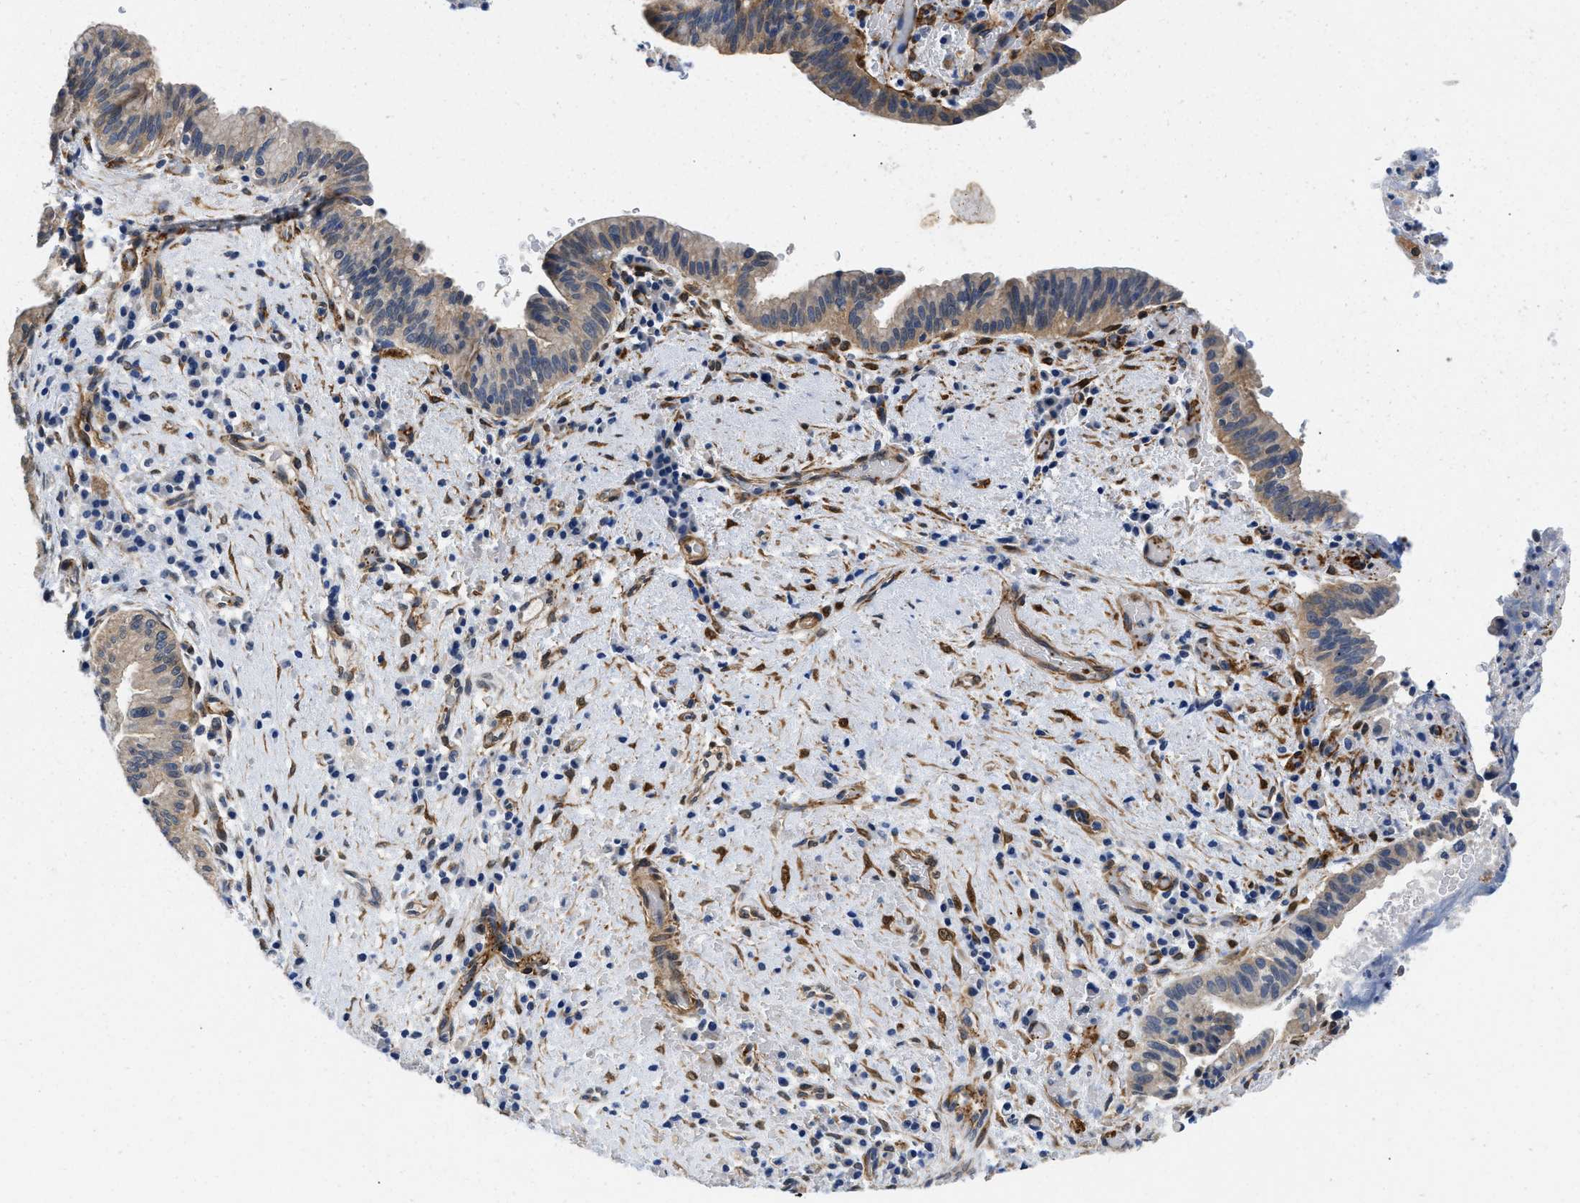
{"staining": {"intensity": "moderate", "quantity": "25%-75%", "location": "cytoplasmic/membranous"}, "tissue": "liver cancer", "cell_type": "Tumor cells", "image_type": "cancer", "snomed": [{"axis": "morphology", "description": "Cholangiocarcinoma"}, {"axis": "topography", "description": "Liver"}], "caption": "Cholangiocarcinoma (liver) tissue shows moderate cytoplasmic/membranous staining in approximately 25%-75% of tumor cells (IHC, brightfield microscopy, high magnification).", "gene": "RAPH1", "patient": {"sex": "female", "age": 38}}